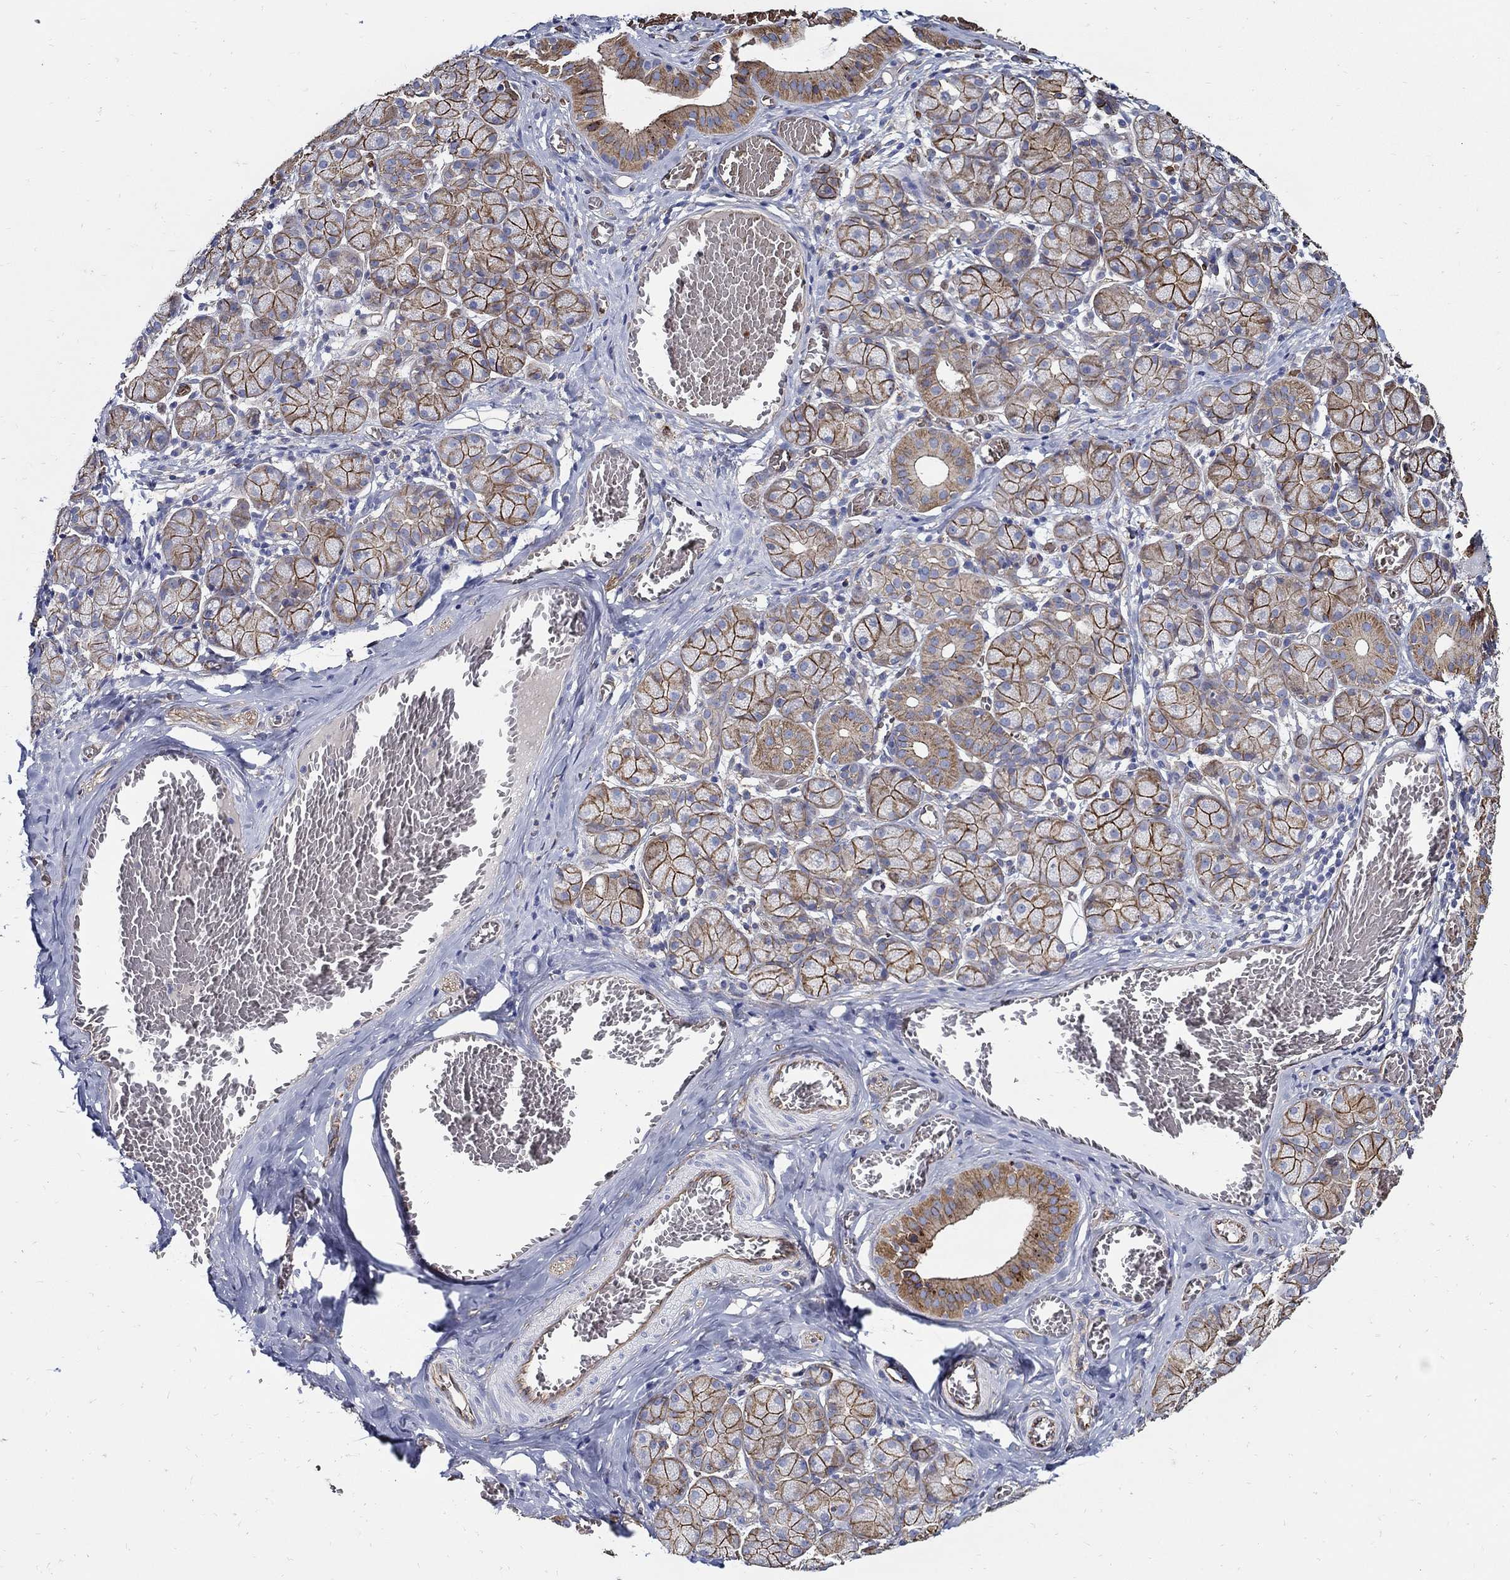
{"staining": {"intensity": "strong", "quantity": ">75%", "location": "cytoplasmic/membranous"}, "tissue": "salivary gland", "cell_type": "Glandular cells", "image_type": "normal", "snomed": [{"axis": "morphology", "description": "Normal tissue, NOS"}, {"axis": "topography", "description": "Salivary gland"}, {"axis": "topography", "description": "Peripheral nerve tissue"}], "caption": "The histopathology image shows staining of unremarkable salivary gland, revealing strong cytoplasmic/membranous protein positivity (brown color) within glandular cells.", "gene": "APBB3", "patient": {"sex": "female", "age": 24}}